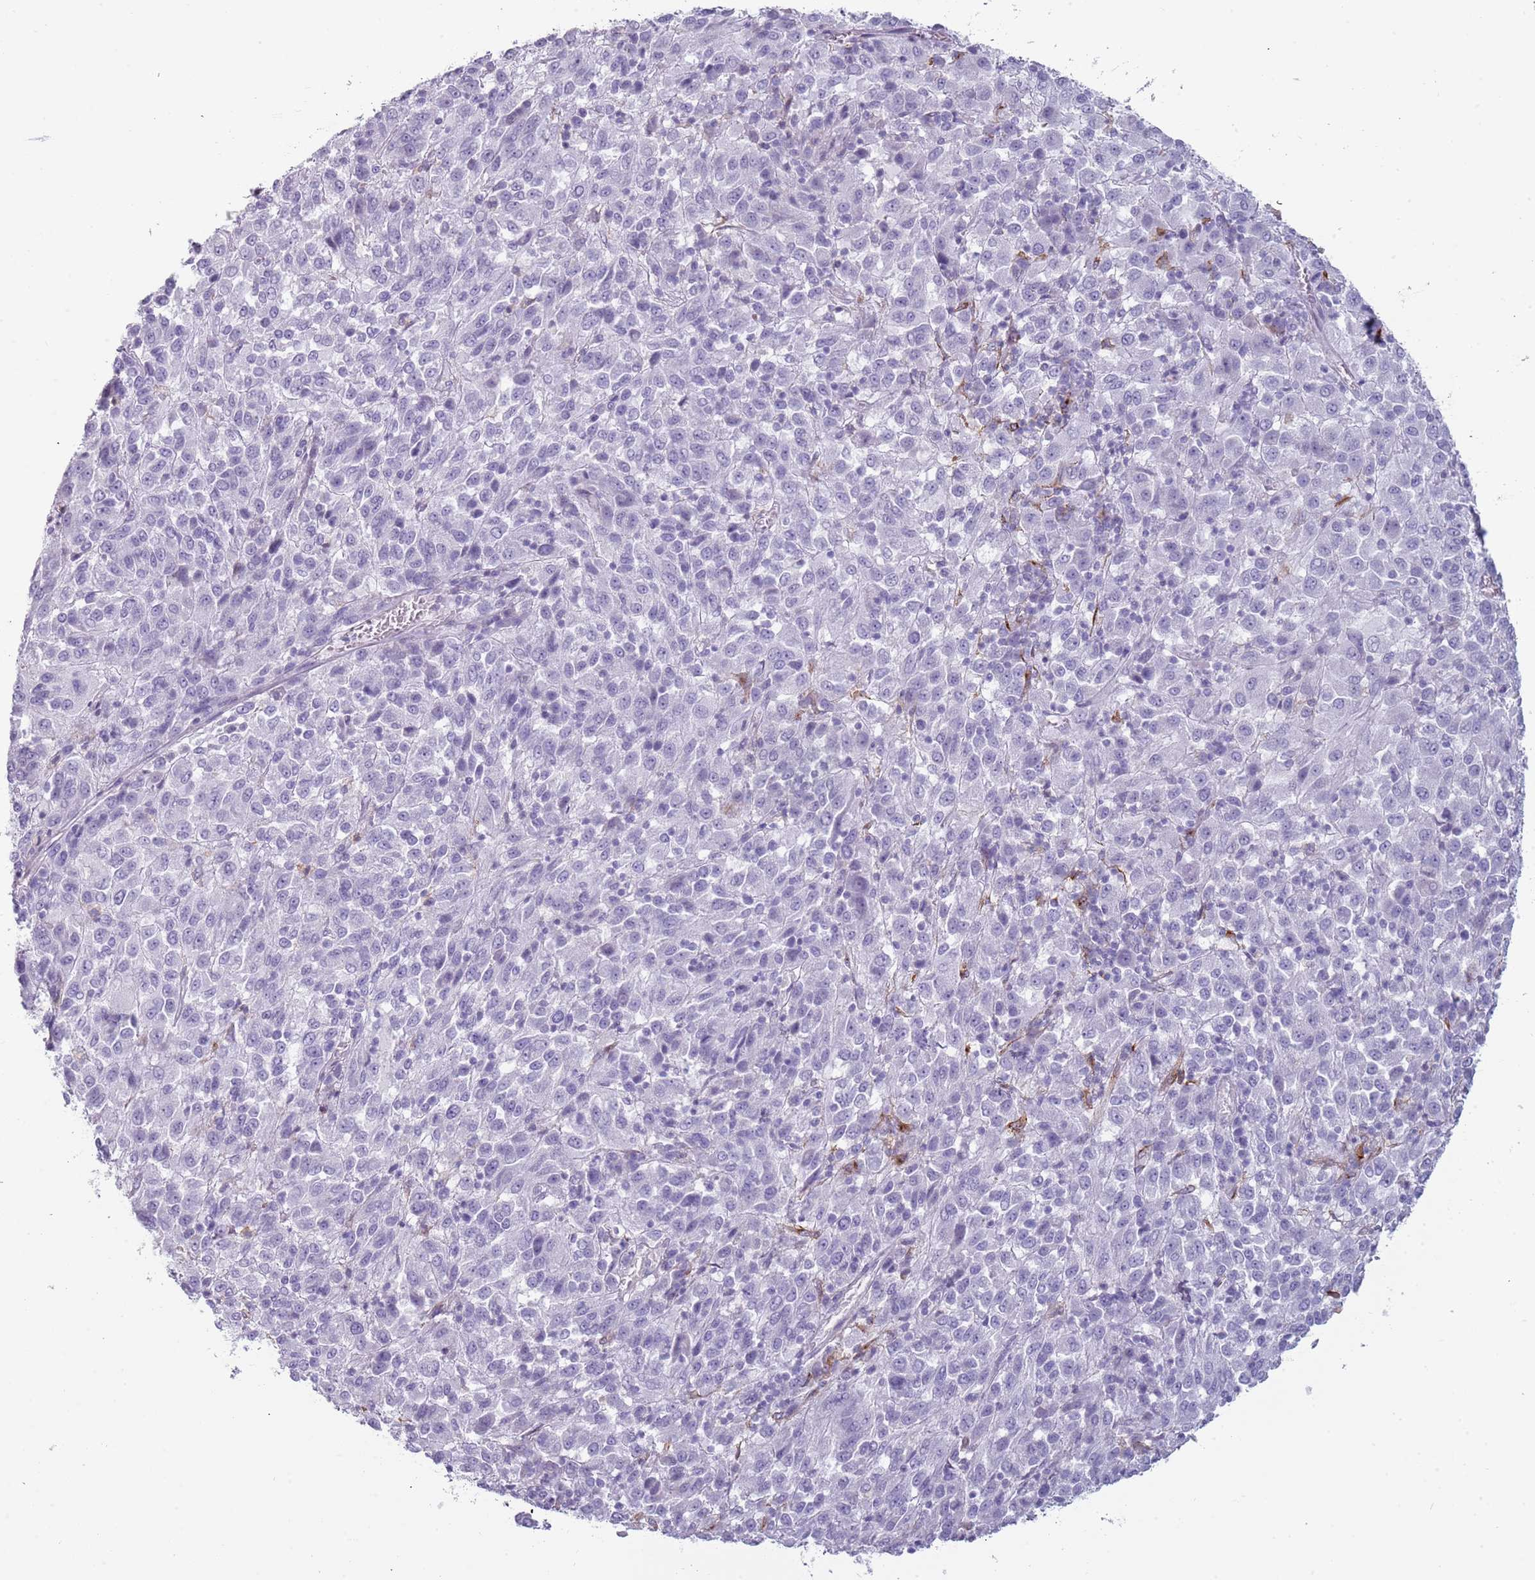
{"staining": {"intensity": "negative", "quantity": "none", "location": "none"}, "tissue": "melanoma", "cell_type": "Tumor cells", "image_type": "cancer", "snomed": [{"axis": "morphology", "description": "Malignant melanoma, Metastatic site"}, {"axis": "topography", "description": "Lung"}], "caption": "Malignant melanoma (metastatic site) was stained to show a protein in brown. There is no significant positivity in tumor cells.", "gene": "COLEC12", "patient": {"sex": "male", "age": 64}}